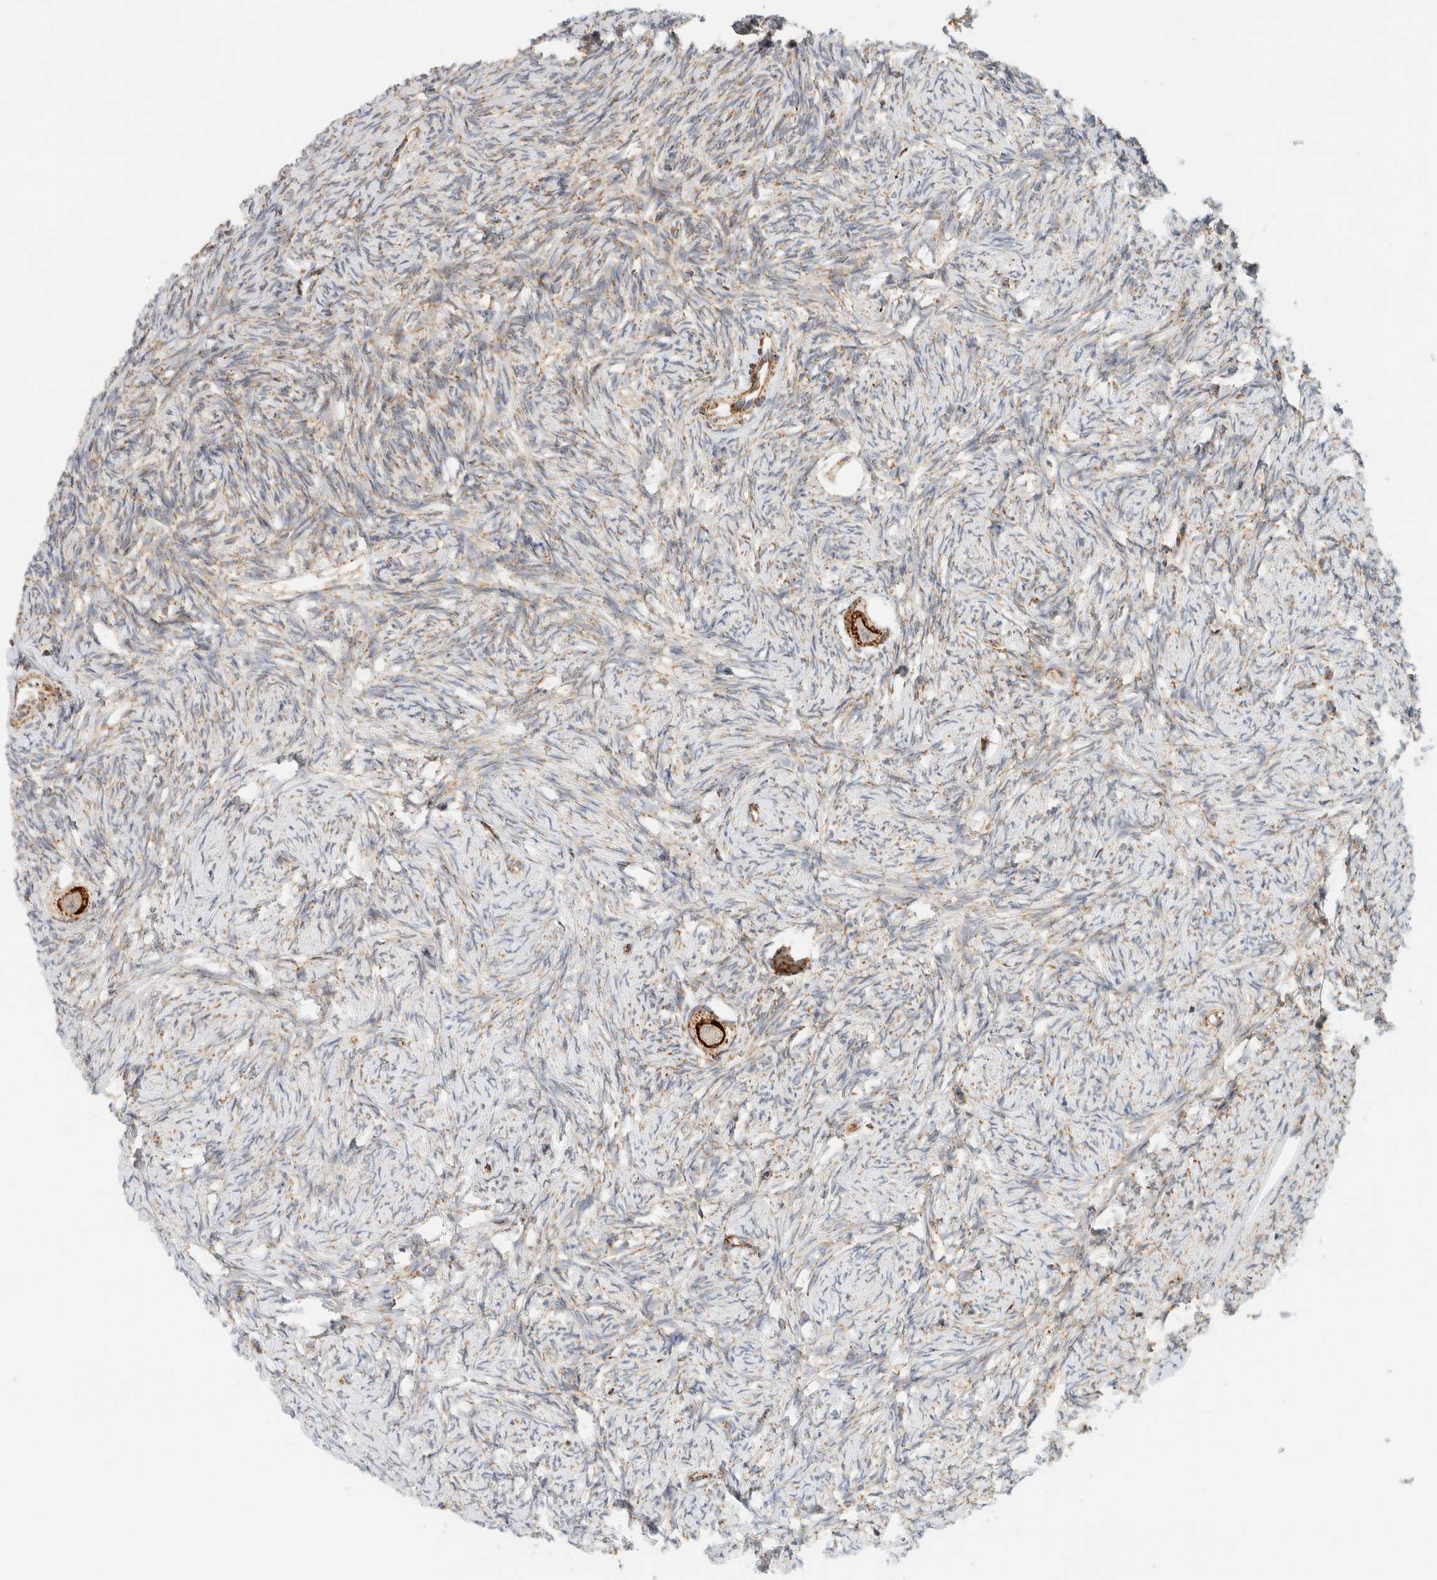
{"staining": {"intensity": "strong", "quantity": ">75%", "location": "cytoplasmic/membranous"}, "tissue": "ovary", "cell_type": "Follicle cells", "image_type": "normal", "snomed": [{"axis": "morphology", "description": "Normal tissue, NOS"}, {"axis": "topography", "description": "Ovary"}], "caption": "A high-resolution image shows IHC staining of unremarkable ovary, which displays strong cytoplasmic/membranous expression in about >75% of follicle cells.", "gene": "KIFAP3", "patient": {"sex": "female", "age": 34}}